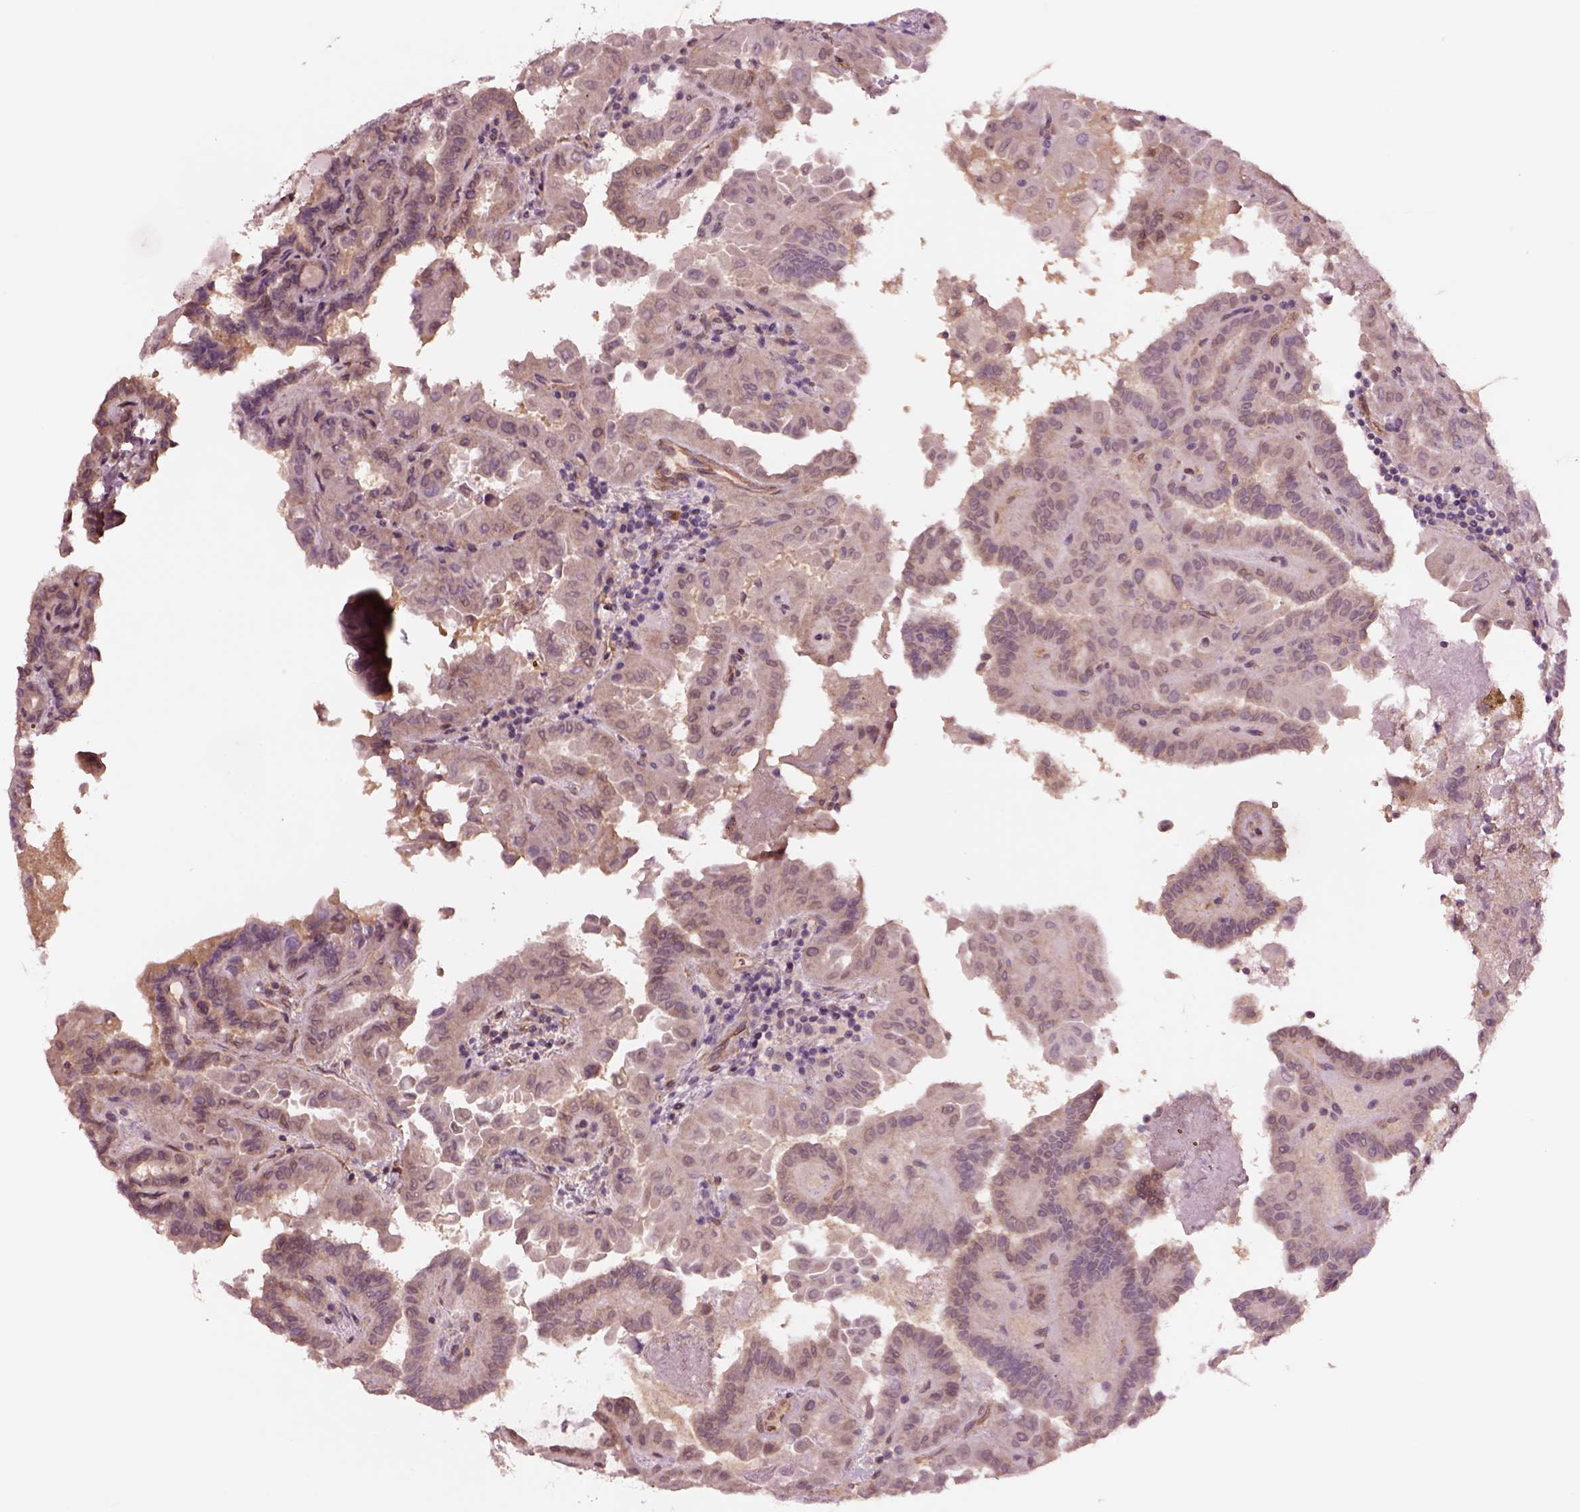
{"staining": {"intensity": "negative", "quantity": "none", "location": "none"}, "tissue": "thyroid cancer", "cell_type": "Tumor cells", "image_type": "cancer", "snomed": [{"axis": "morphology", "description": "Papillary adenocarcinoma, NOS"}, {"axis": "topography", "description": "Thyroid gland"}], "caption": "Thyroid cancer (papillary adenocarcinoma) was stained to show a protein in brown. There is no significant positivity in tumor cells.", "gene": "HTR1B", "patient": {"sex": "female", "age": 46}}